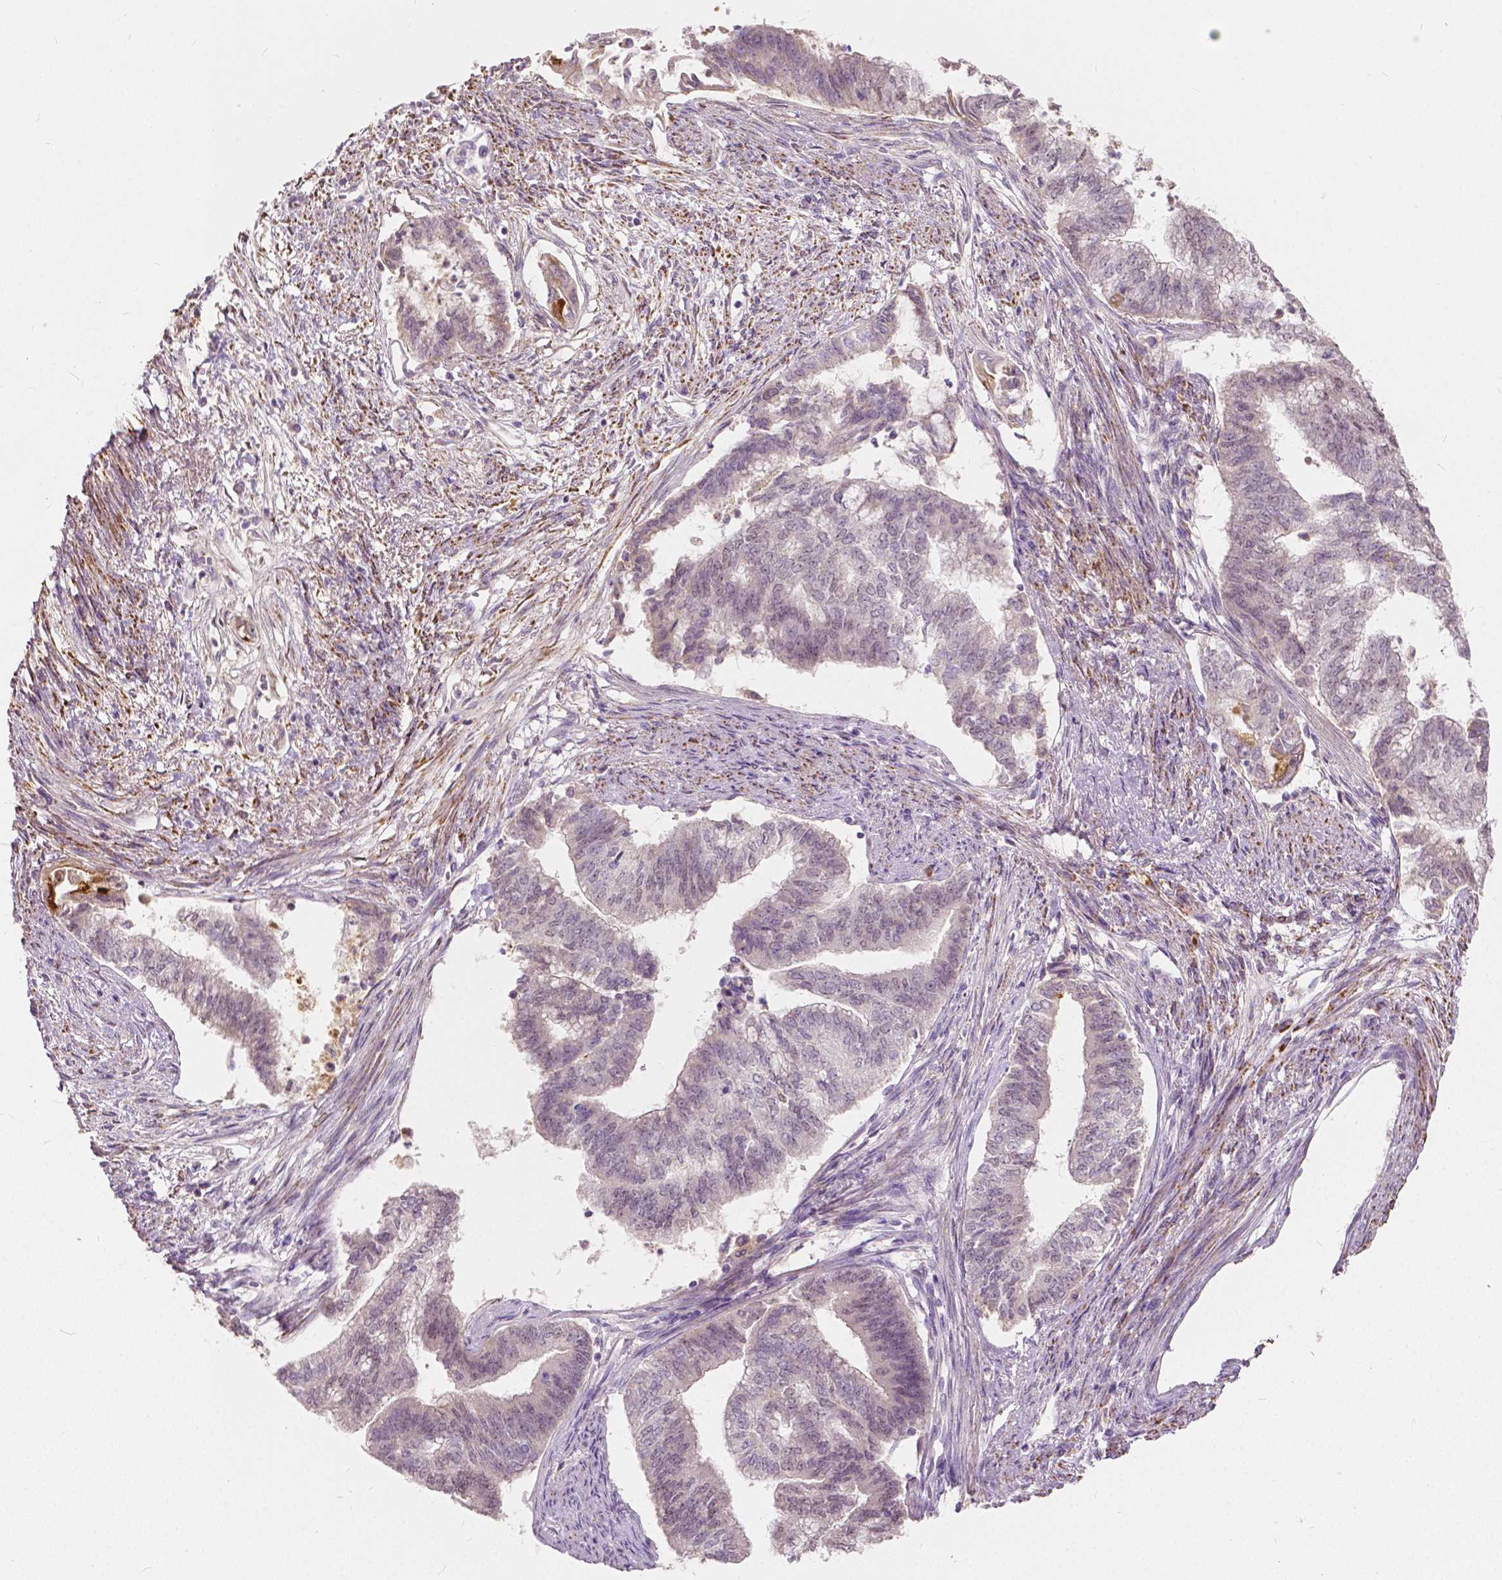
{"staining": {"intensity": "negative", "quantity": "none", "location": "none"}, "tissue": "endometrial cancer", "cell_type": "Tumor cells", "image_type": "cancer", "snomed": [{"axis": "morphology", "description": "Adenocarcinoma, NOS"}, {"axis": "topography", "description": "Endometrium"}], "caption": "Tumor cells are negative for brown protein staining in endometrial cancer.", "gene": "DLX6", "patient": {"sex": "female", "age": 65}}